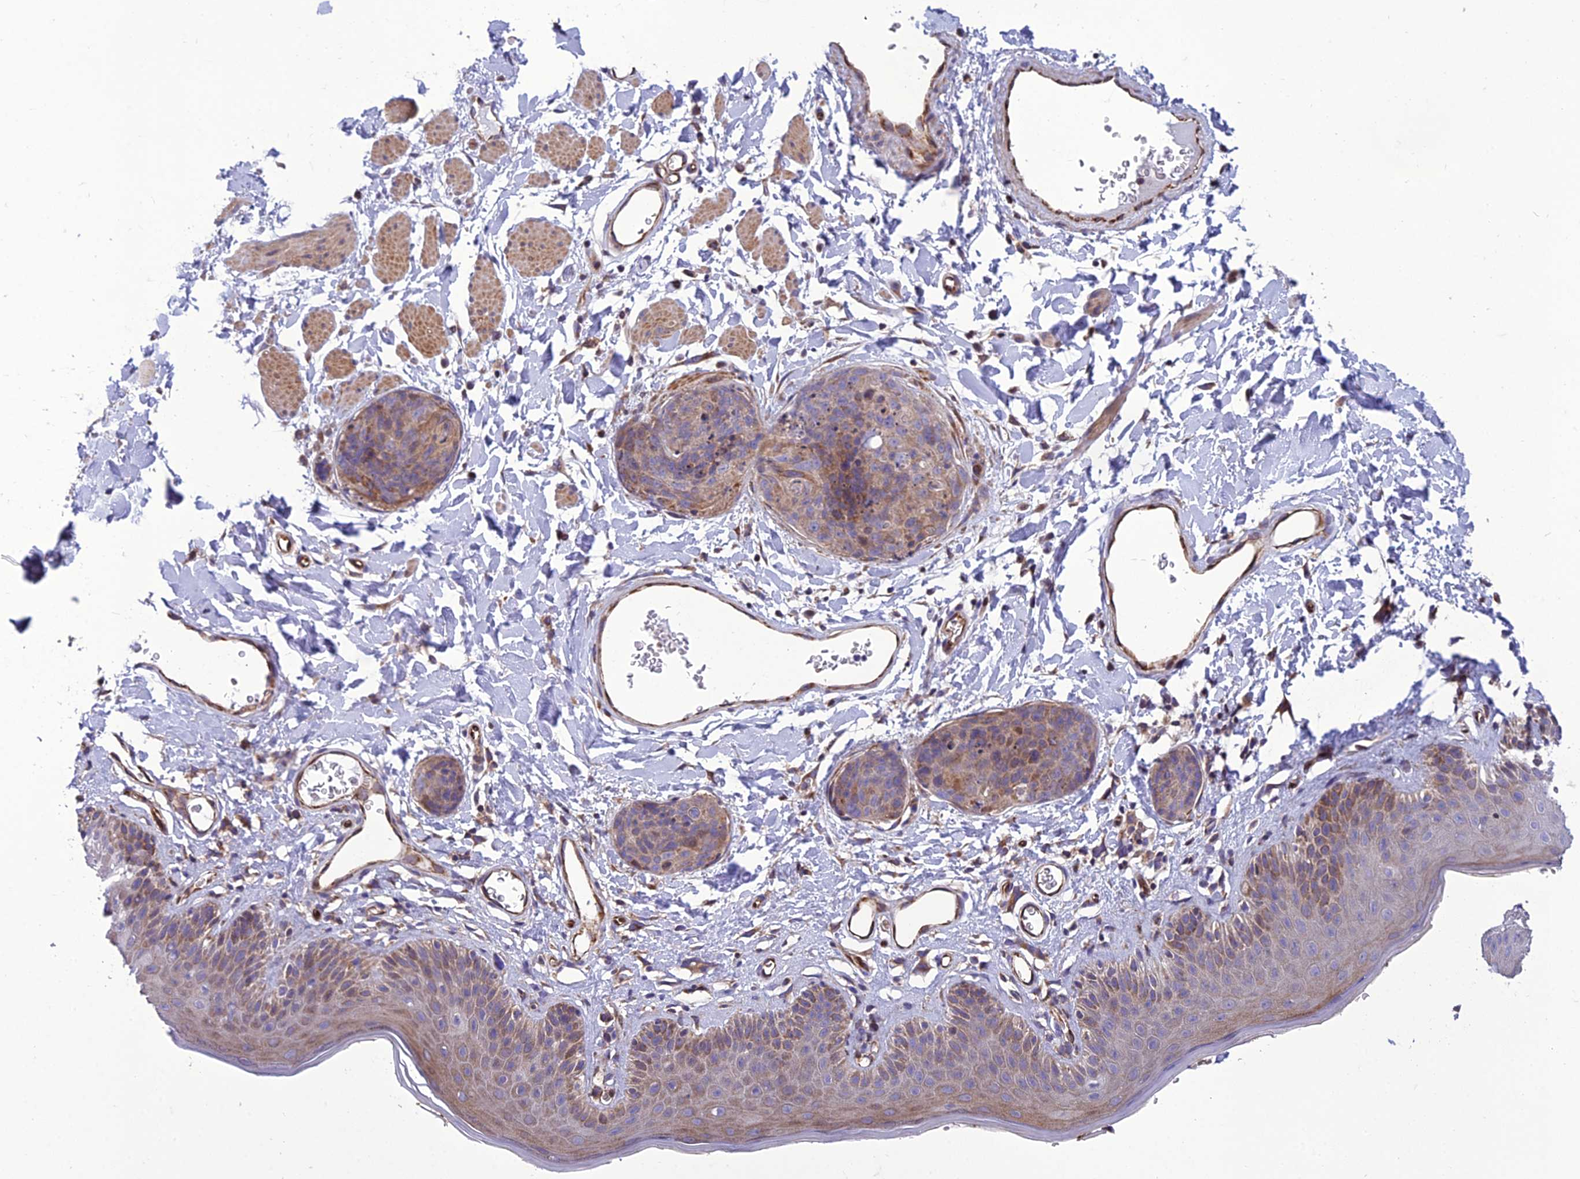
{"staining": {"intensity": "weak", "quantity": "25%-75%", "location": "cytoplasmic/membranous"}, "tissue": "skin cancer", "cell_type": "Tumor cells", "image_type": "cancer", "snomed": [{"axis": "morphology", "description": "Squamous cell carcinoma, NOS"}, {"axis": "topography", "description": "Skin"}, {"axis": "topography", "description": "Vulva"}], "caption": "Protein expression analysis of skin cancer (squamous cell carcinoma) reveals weak cytoplasmic/membranous expression in approximately 25%-75% of tumor cells. The staining is performed using DAB brown chromogen to label protein expression. The nuclei are counter-stained blue using hematoxylin.", "gene": "GIMAP1", "patient": {"sex": "female", "age": 85}}